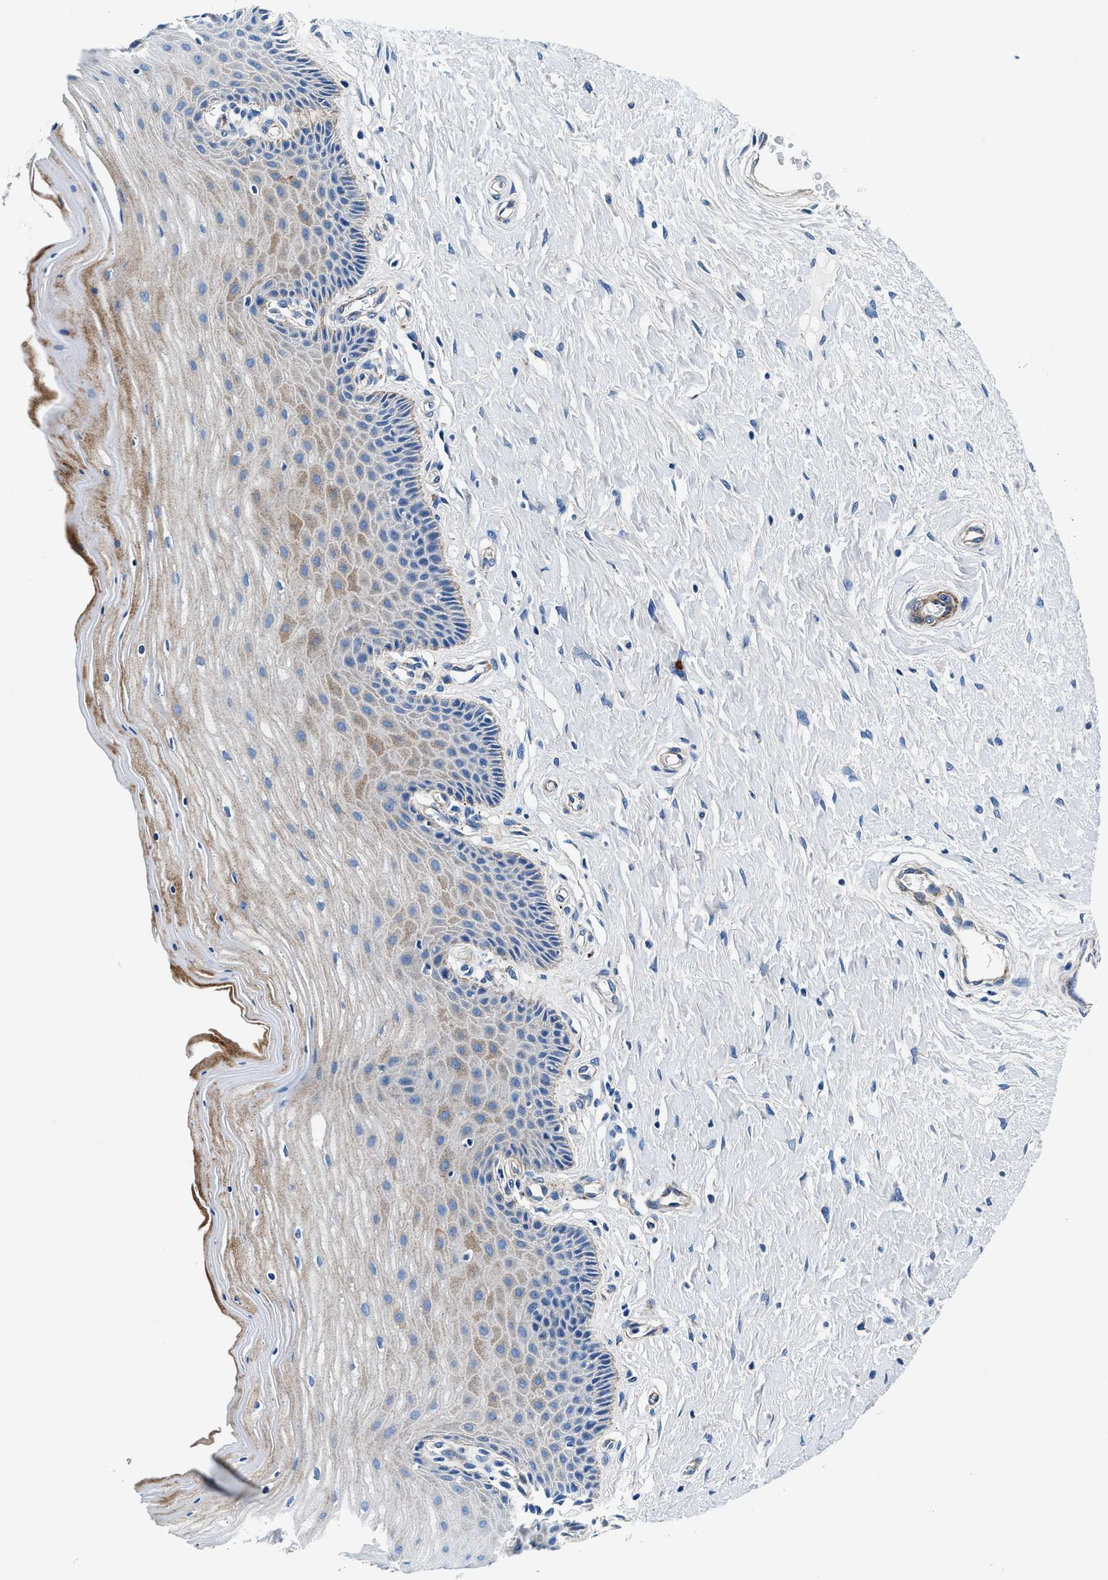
{"staining": {"intensity": "negative", "quantity": "none", "location": "none"}, "tissue": "cervix", "cell_type": "Glandular cells", "image_type": "normal", "snomed": [{"axis": "morphology", "description": "Normal tissue, NOS"}, {"axis": "topography", "description": "Cervix"}], "caption": "Image shows no significant protein staining in glandular cells of normal cervix. (DAB (3,3'-diaminobenzidine) IHC, high magnification).", "gene": "DAG1", "patient": {"sex": "female", "age": 55}}